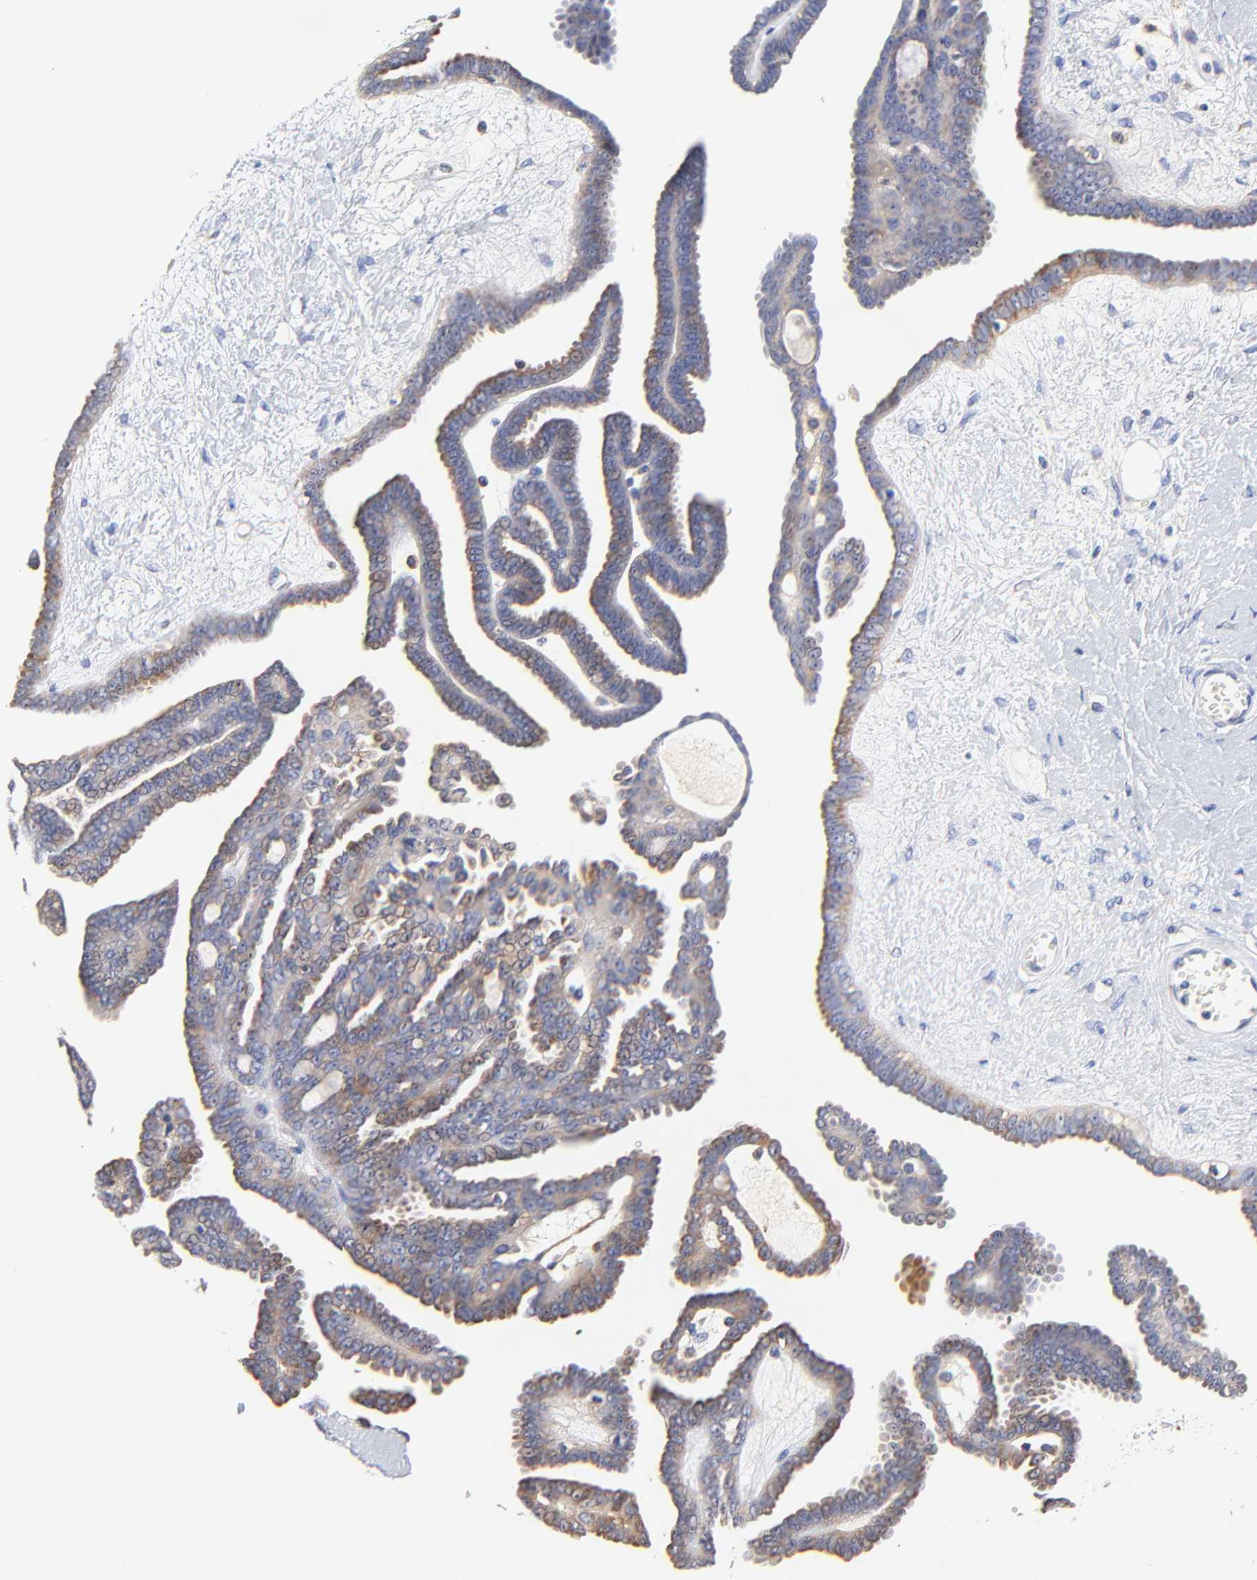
{"staining": {"intensity": "moderate", "quantity": "25%-75%", "location": "cytoplasmic/membranous"}, "tissue": "ovarian cancer", "cell_type": "Tumor cells", "image_type": "cancer", "snomed": [{"axis": "morphology", "description": "Cystadenocarcinoma, serous, NOS"}, {"axis": "topography", "description": "Ovary"}], "caption": "Protein expression analysis of ovarian cancer displays moderate cytoplasmic/membranous expression in approximately 25%-75% of tumor cells.", "gene": "ATP5F1D", "patient": {"sex": "female", "age": 71}}